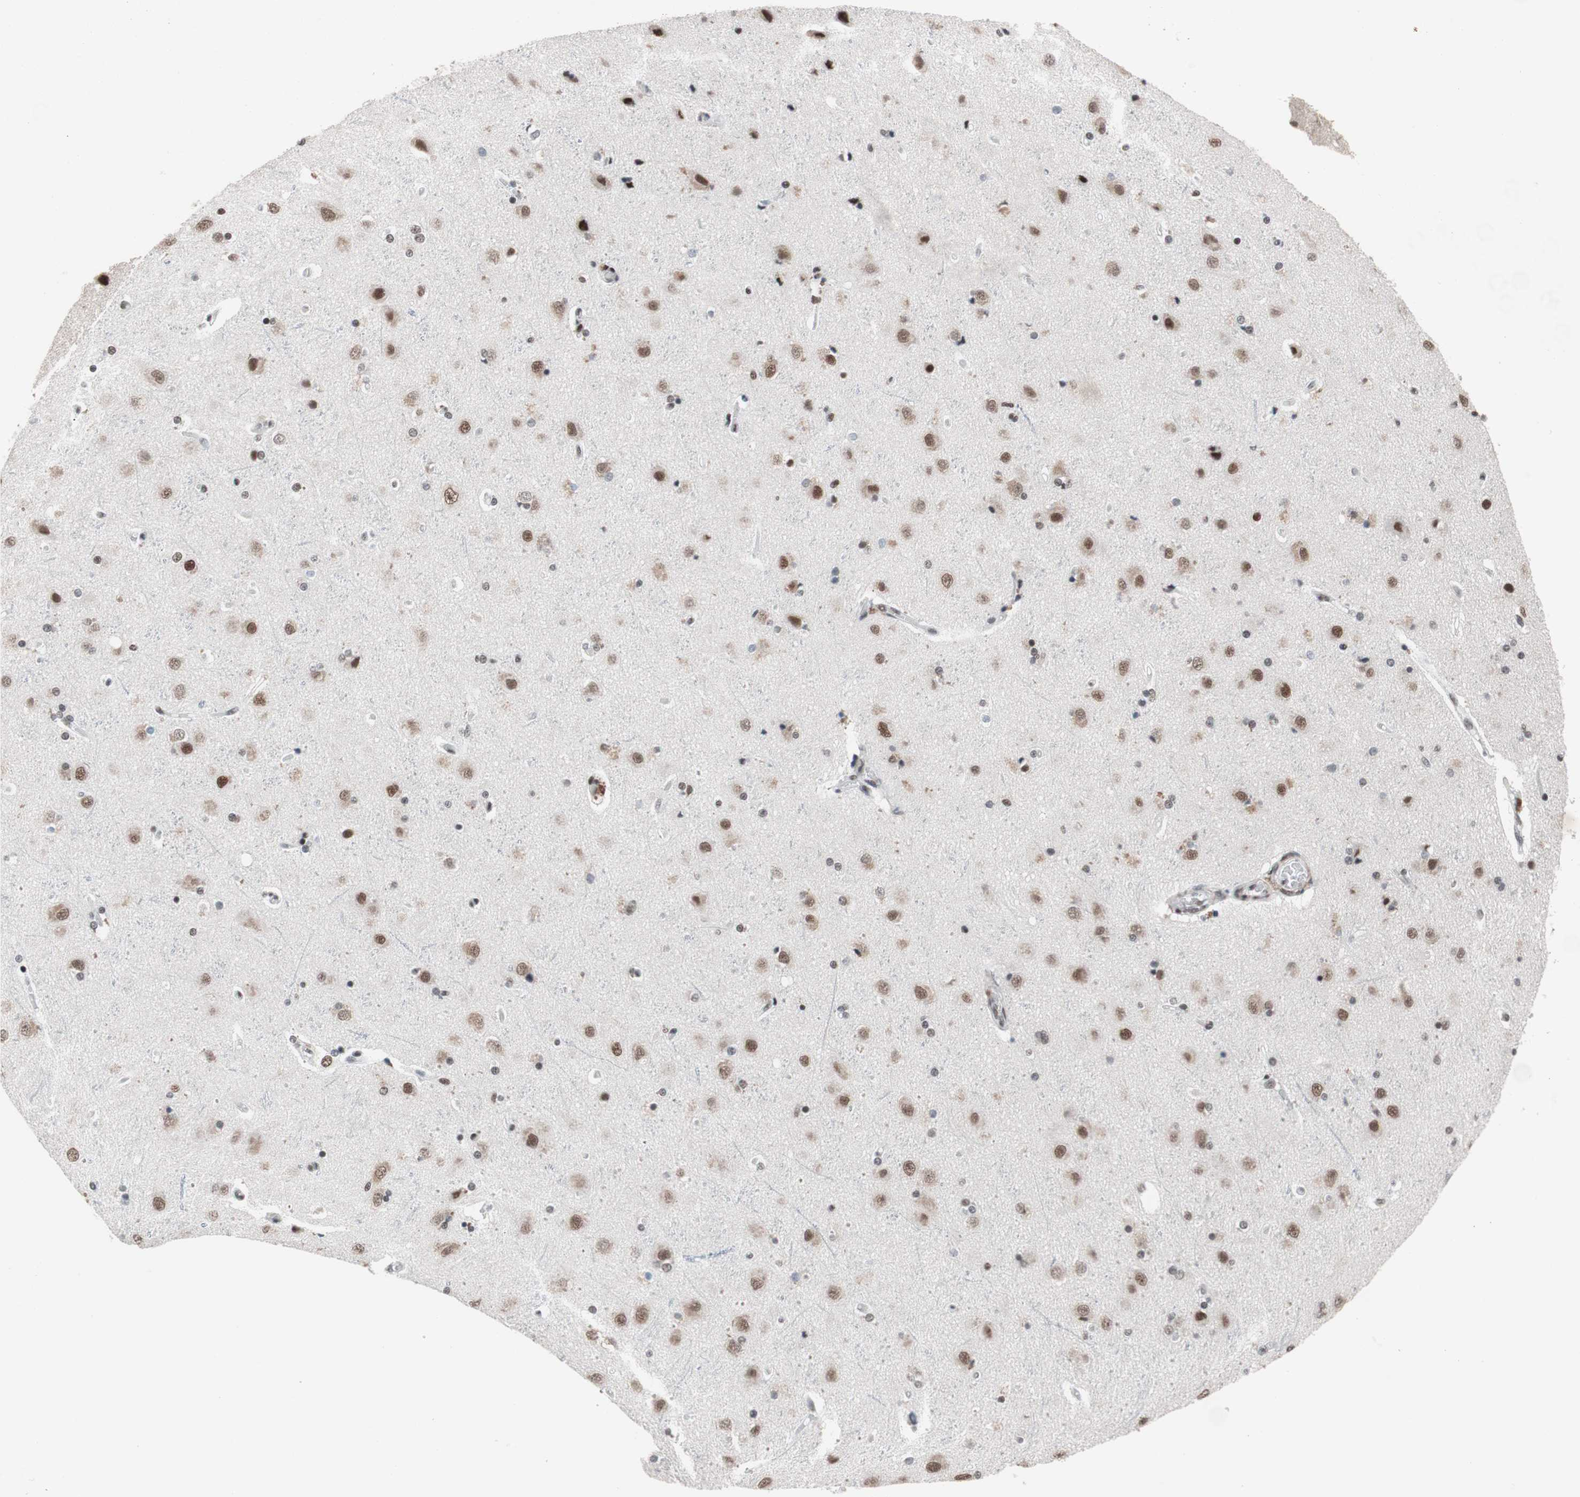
{"staining": {"intensity": "negative", "quantity": "none", "location": "none"}, "tissue": "cerebral cortex", "cell_type": "Endothelial cells", "image_type": "normal", "snomed": [{"axis": "morphology", "description": "Normal tissue, NOS"}, {"axis": "topography", "description": "Cerebral cortex"}], "caption": "Photomicrograph shows no protein positivity in endothelial cells of normal cerebral cortex. Brightfield microscopy of immunohistochemistry (IHC) stained with DAB (3,3'-diaminobenzidine) (brown) and hematoxylin (blue), captured at high magnification.", "gene": "ARID1A", "patient": {"sex": "female", "age": 54}}